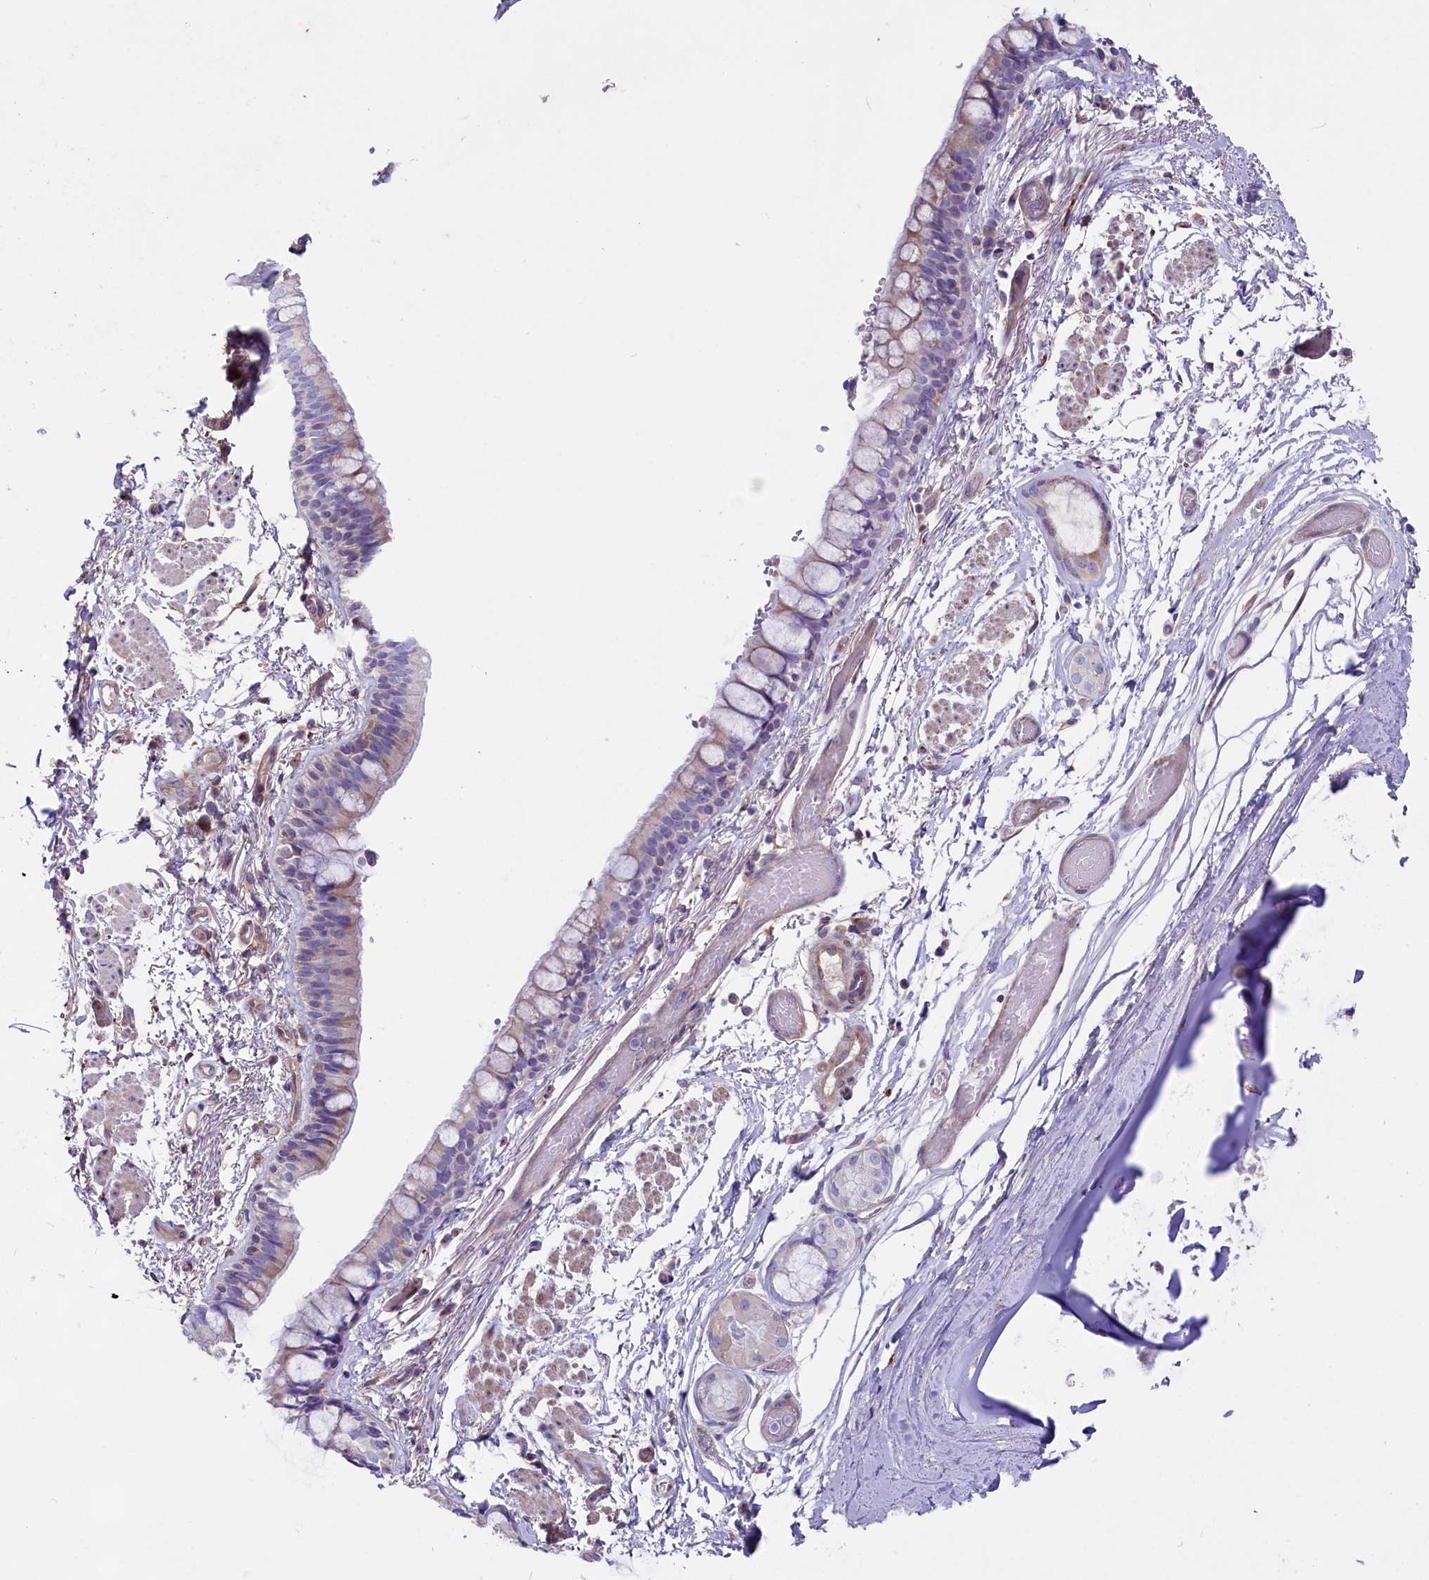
{"staining": {"intensity": "weak", "quantity": "<25%", "location": "cytoplasmic/membranous"}, "tissue": "bronchus", "cell_type": "Respiratory epithelial cells", "image_type": "normal", "snomed": [{"axis": "morphology", "description": "Normal tissue, NOS"}, {"axis": "topography", "description": "Cartilage tissue"}], "caption": "Protein analysis of normal bronchus exhibits no significant staining in respiratory epithelial cells.", "gene": "GPR108", "patient": {"sex": "male", "age": 63}}